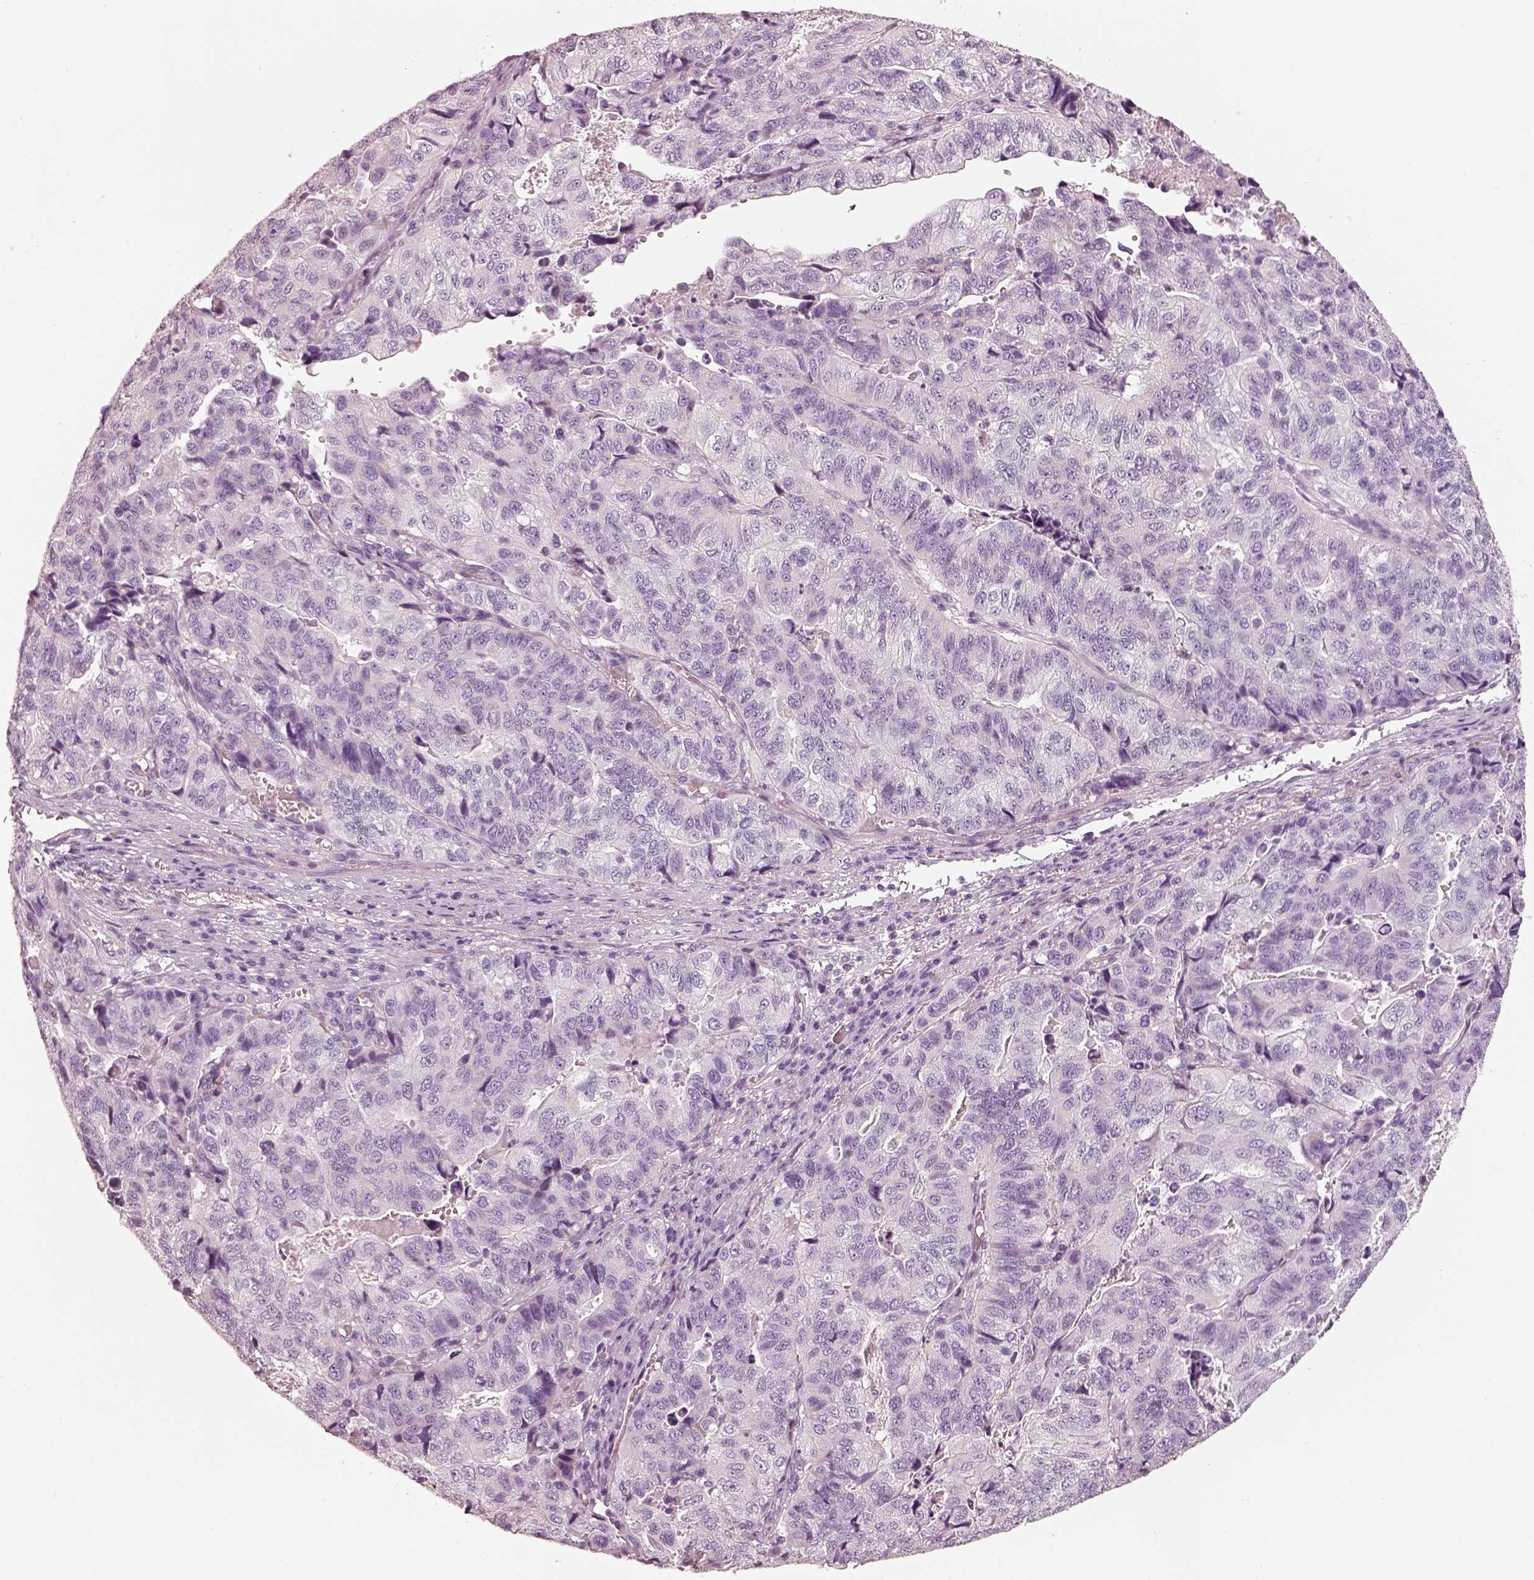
{"staining": {"intensity": "negative", "quantity": "none", "location": "none"}, "tissue": "stomach cancer", "cell_type": "Tumor cells", "image_type": "cancer", "snomed": [{"axis": "morphology", "description": "Adenocarcinoma, NOS"}, {"axis": "topography", "description": "Stomach, upper"}], "caption": "Immunohistochemistry (IHC) of adenocarcinoma (stomach) demonstrates no positivity in tumor cells. Nuclei are stained in blue.", "gene": "R3HDML", "patient": {"sex": "female", "age": 67}}